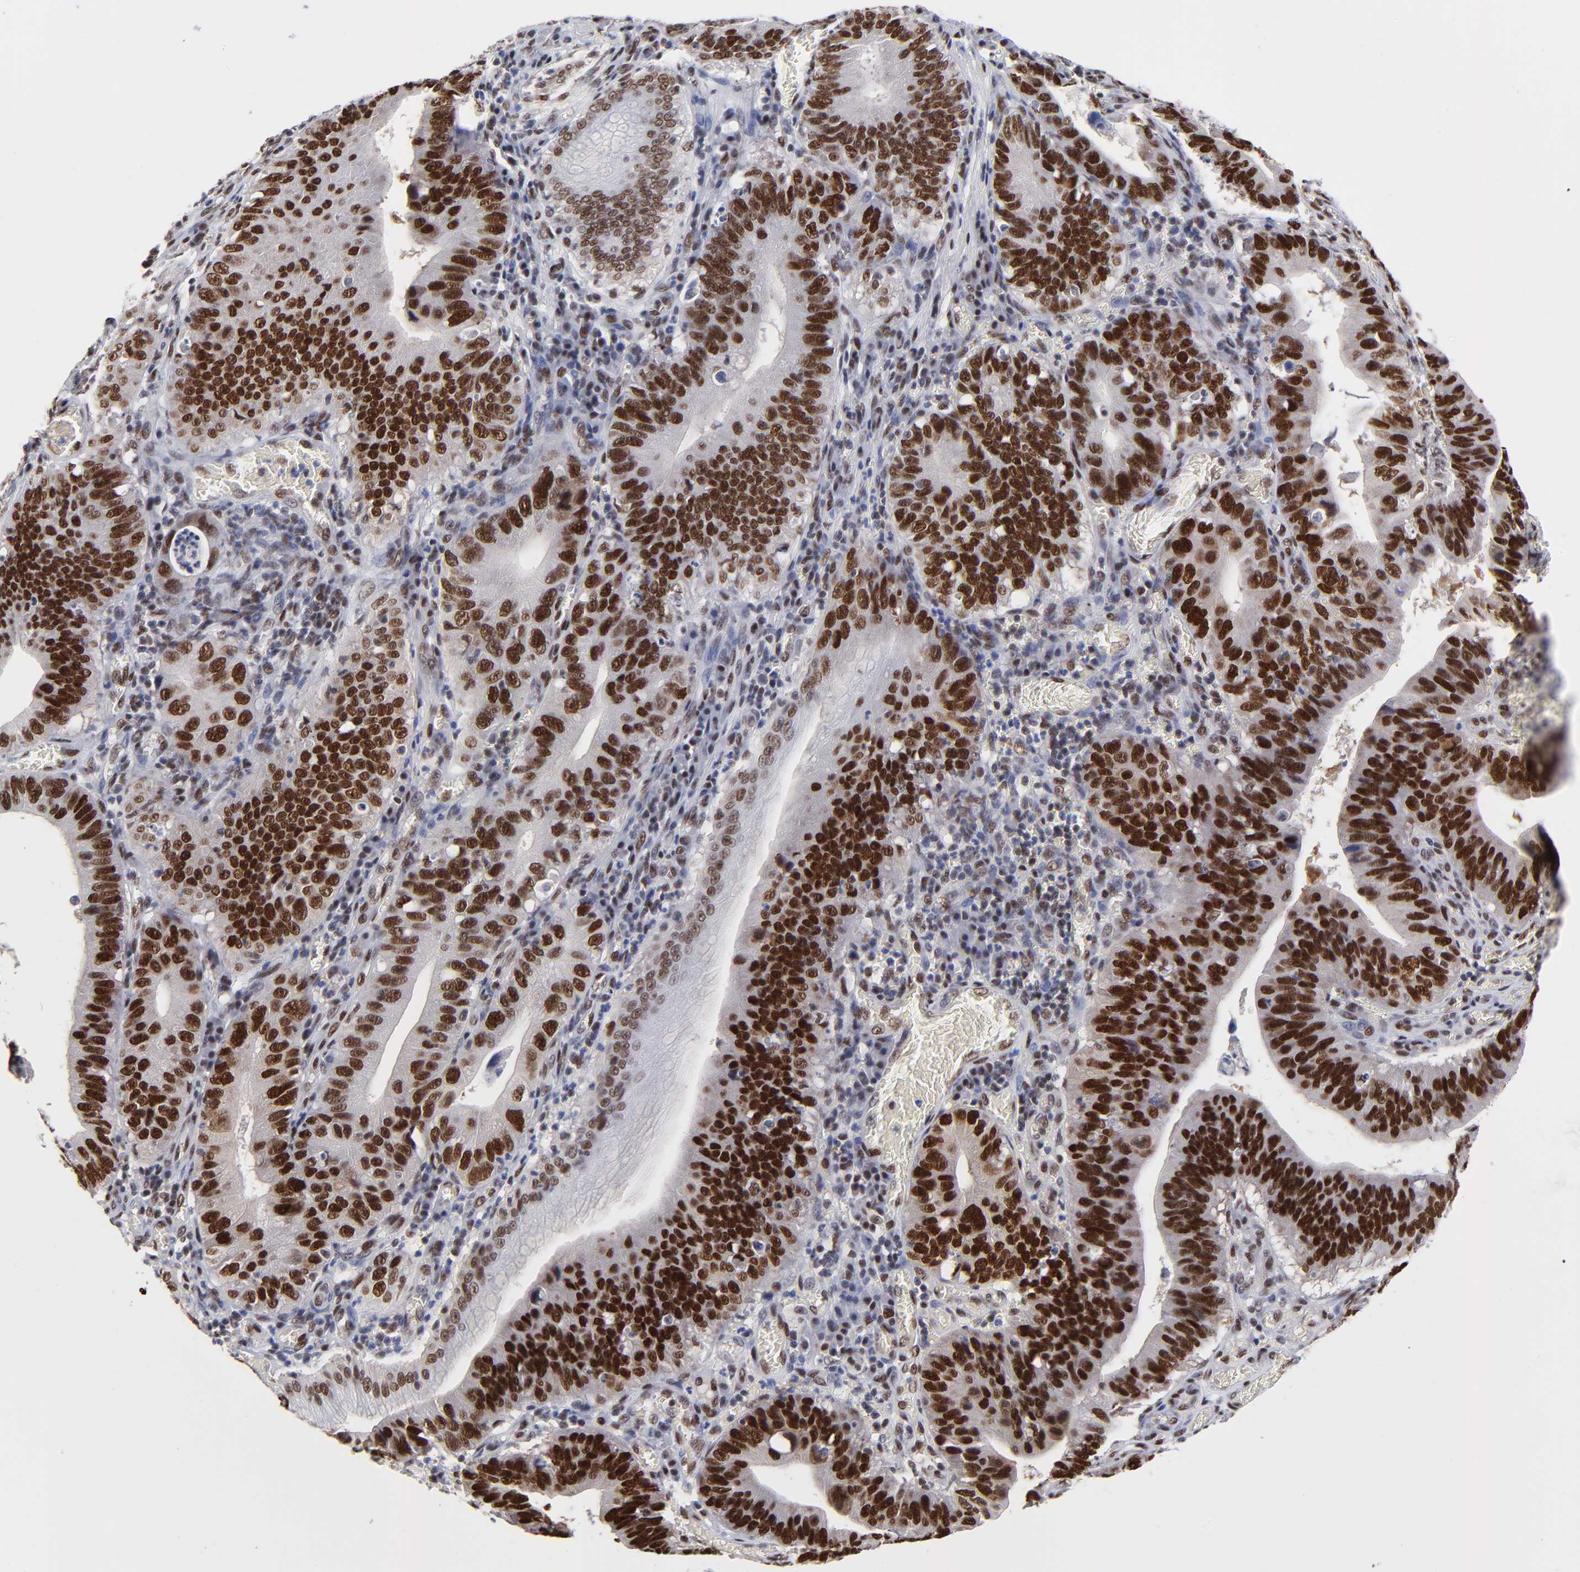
{"staining": {"intensity": "strong", "quantity": ">75%", "location": "nuclear"}, "tissue": "stomach cancer", "cell_type": "Tumor cells", "image_type": "cancer", "snomed": [{"axis": "morphology", "description": "Adenocarcinoma, NOS"}, {"axis": "topography", "description": "Stomach"}, {"axis": "topography", "description": "Gastric cardia"}], "caption": "Human stomach cancer stained with a protein marker displays strong staining in tumor cells.", "gene": "ZMYM3", "patient": {"sex": "male", "age": 59}}